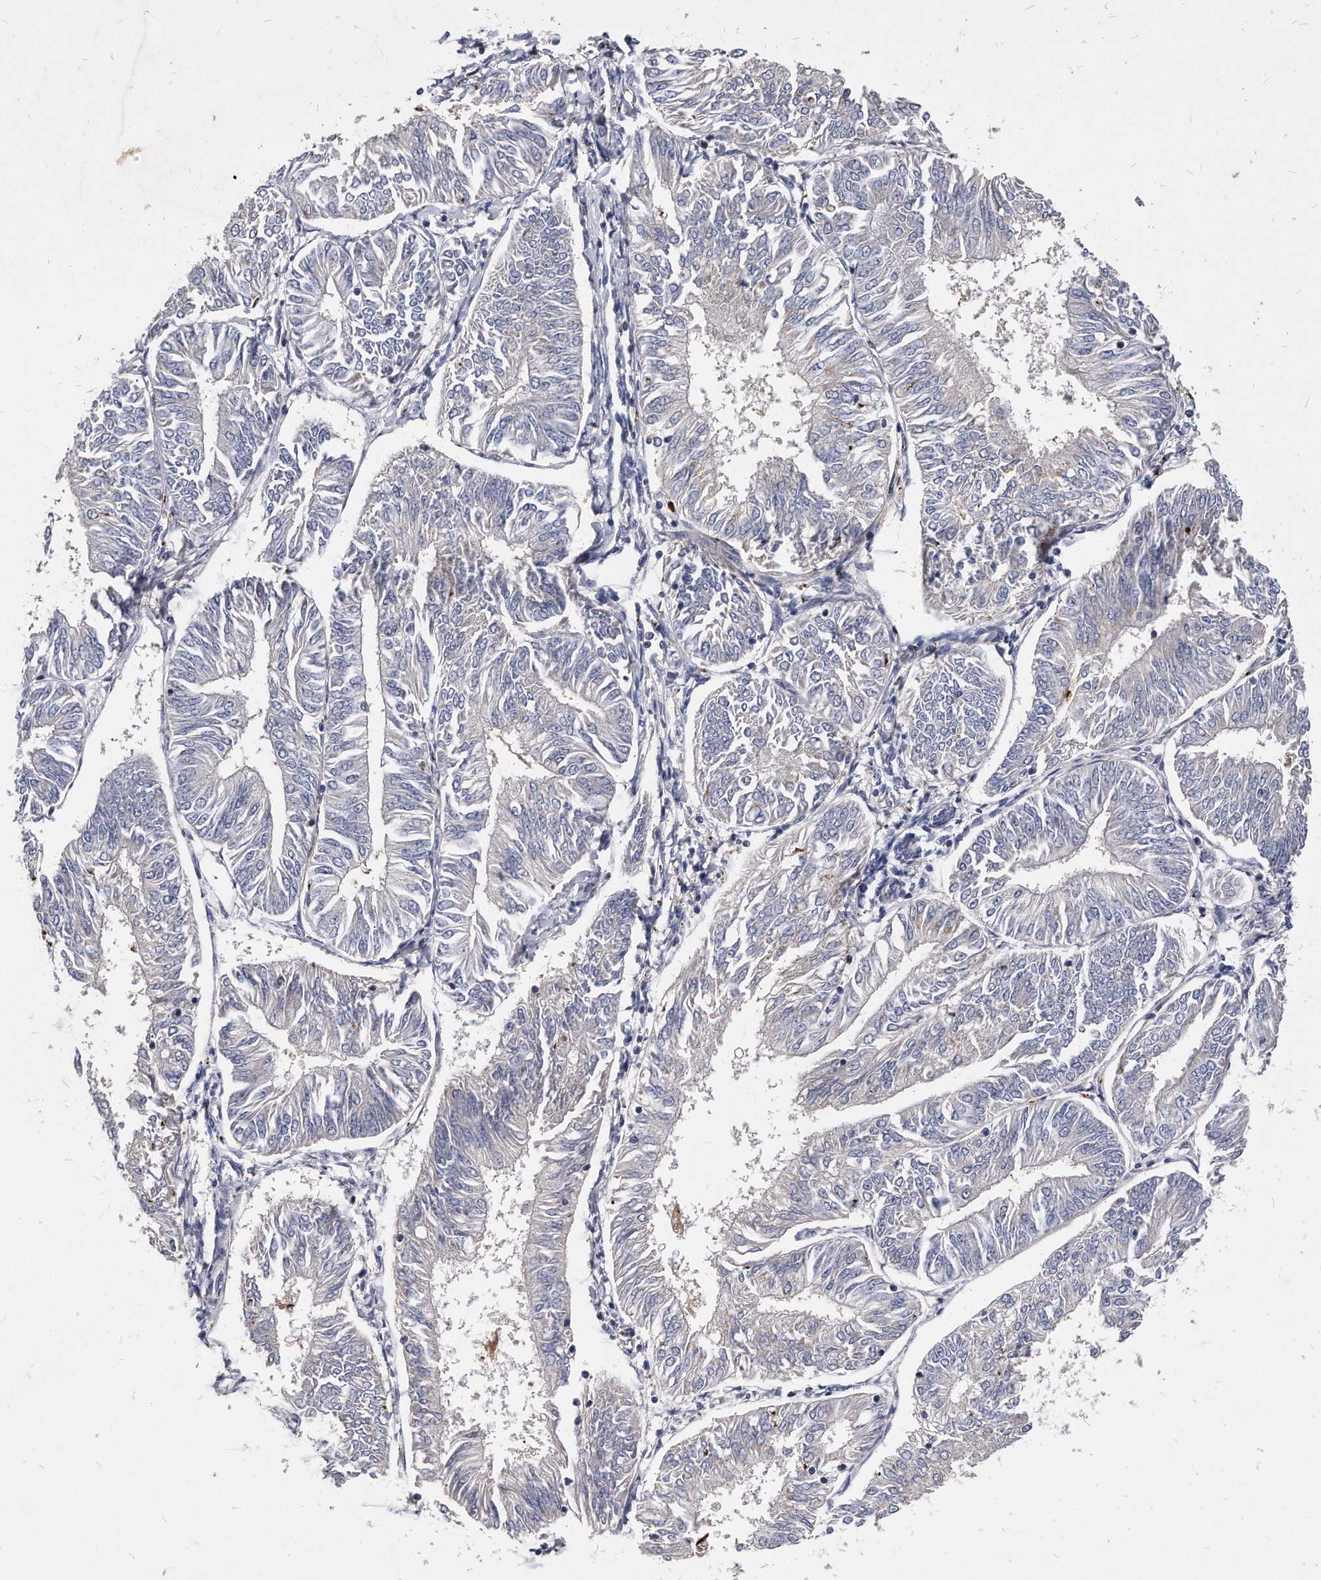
{"staining": {"intensity": "negative", "quantity": "none", "location": "none"}, "tissue": "endometrial cancer", "cell_type": "Tumor cells", "image_type": "cancer", "snomed": [{"axis": "morphology", "description": "Adenocarcinoma, NOS"}, {"axis": "topography", "description": "Endometrium"}], "caption": "Adenocarcinoma (endometrial) was stained to show a protein in brown. There is no significant staining in tumor cells.", "gene": "MGAT4A", "patient": {"sex": "female", "age": 58}}